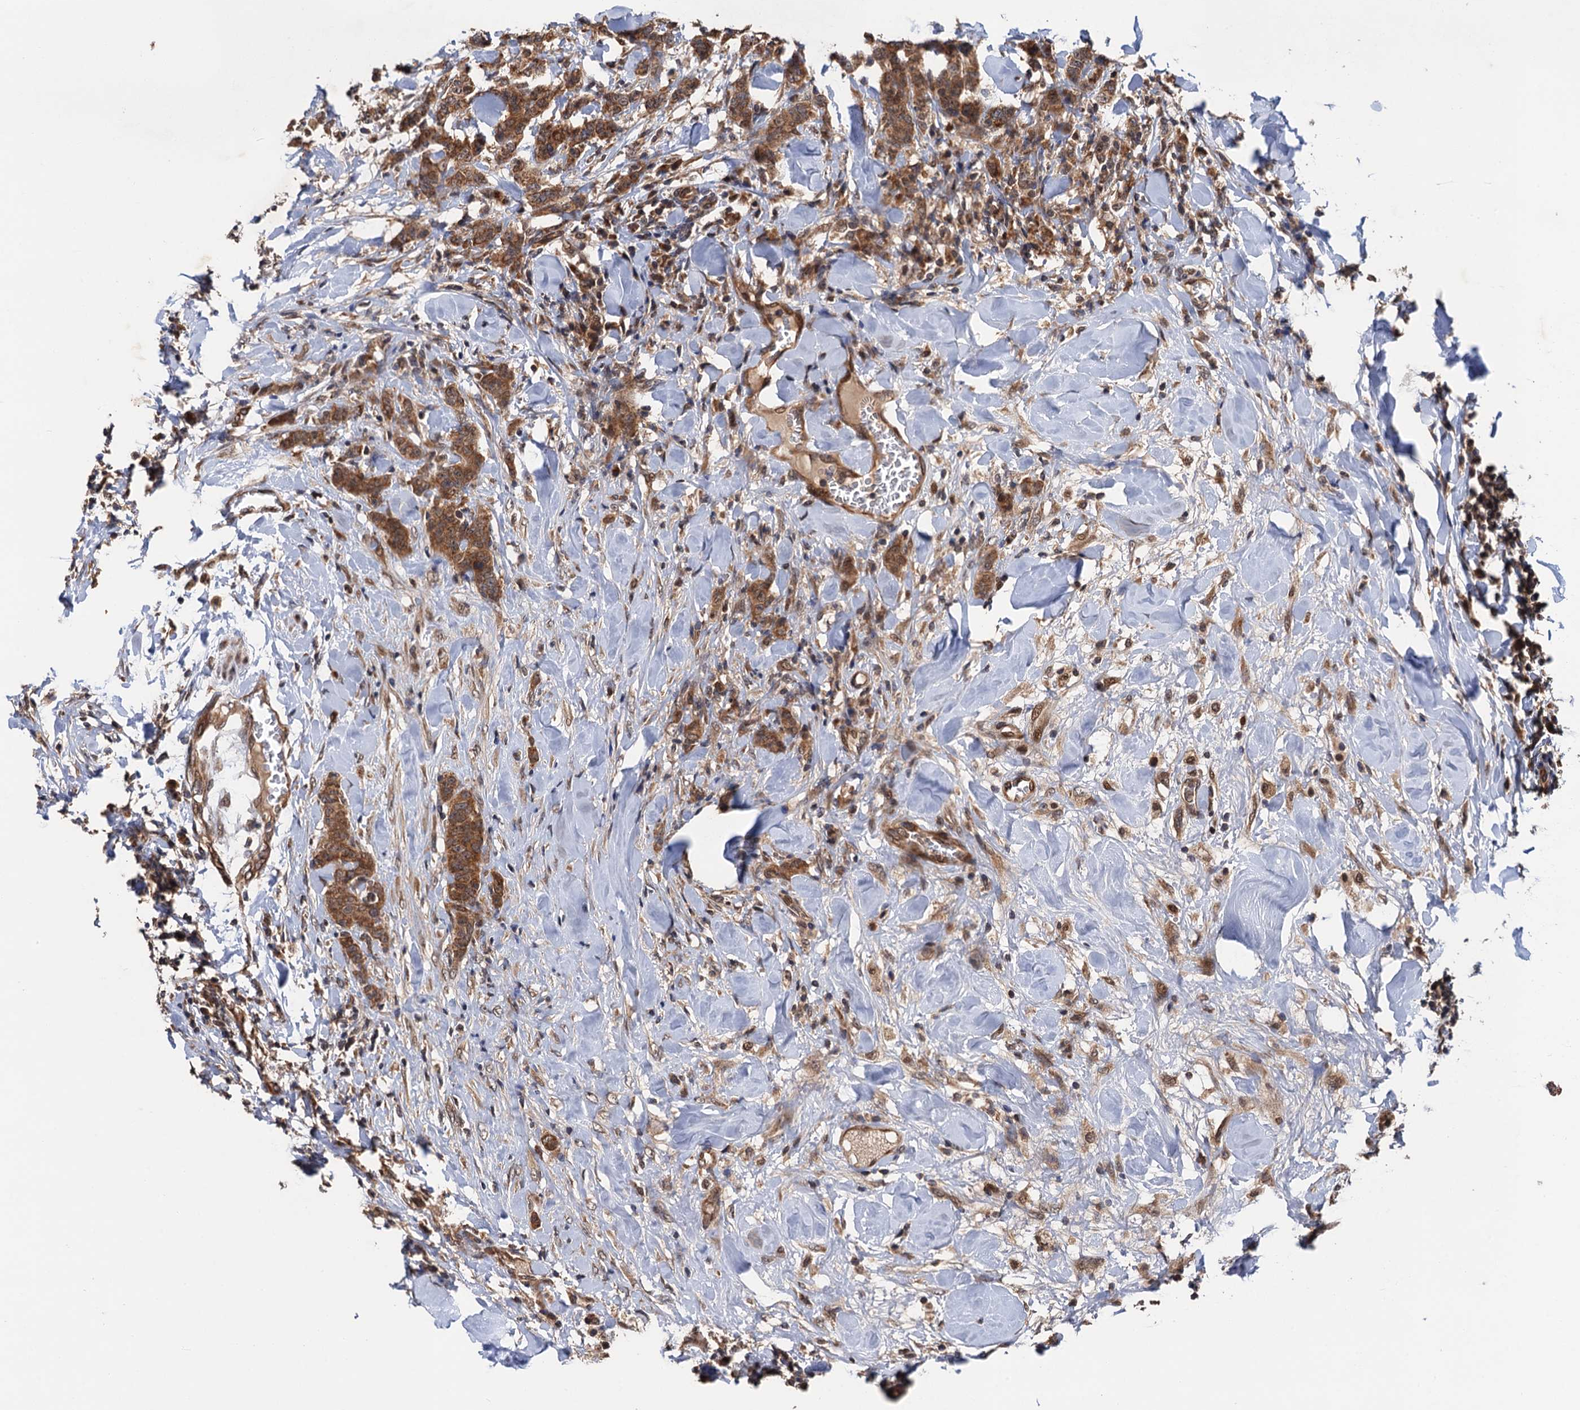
{"staining": {"intensity": "moderate", "quantity": ">75%", "location": "cytoplasmic/membranous"}, "tissue": "breast cancer", "cell_type": "Tumor cells", "image_type": "cancer", "snomed": [{"axis": "morphology", "description": "Duct carcinoma"}, {"axis": "topography", "description": "Breast"}], "caption": "The image displays staining of breast cancer, revealing moderate cytoplasmic/membranous protein positivity (brown color) within tumor cells. (IHC, brightfield microscopy, high magnification).", "gene": "NAA16", "patient": {"sex": "female", "age": 40}}